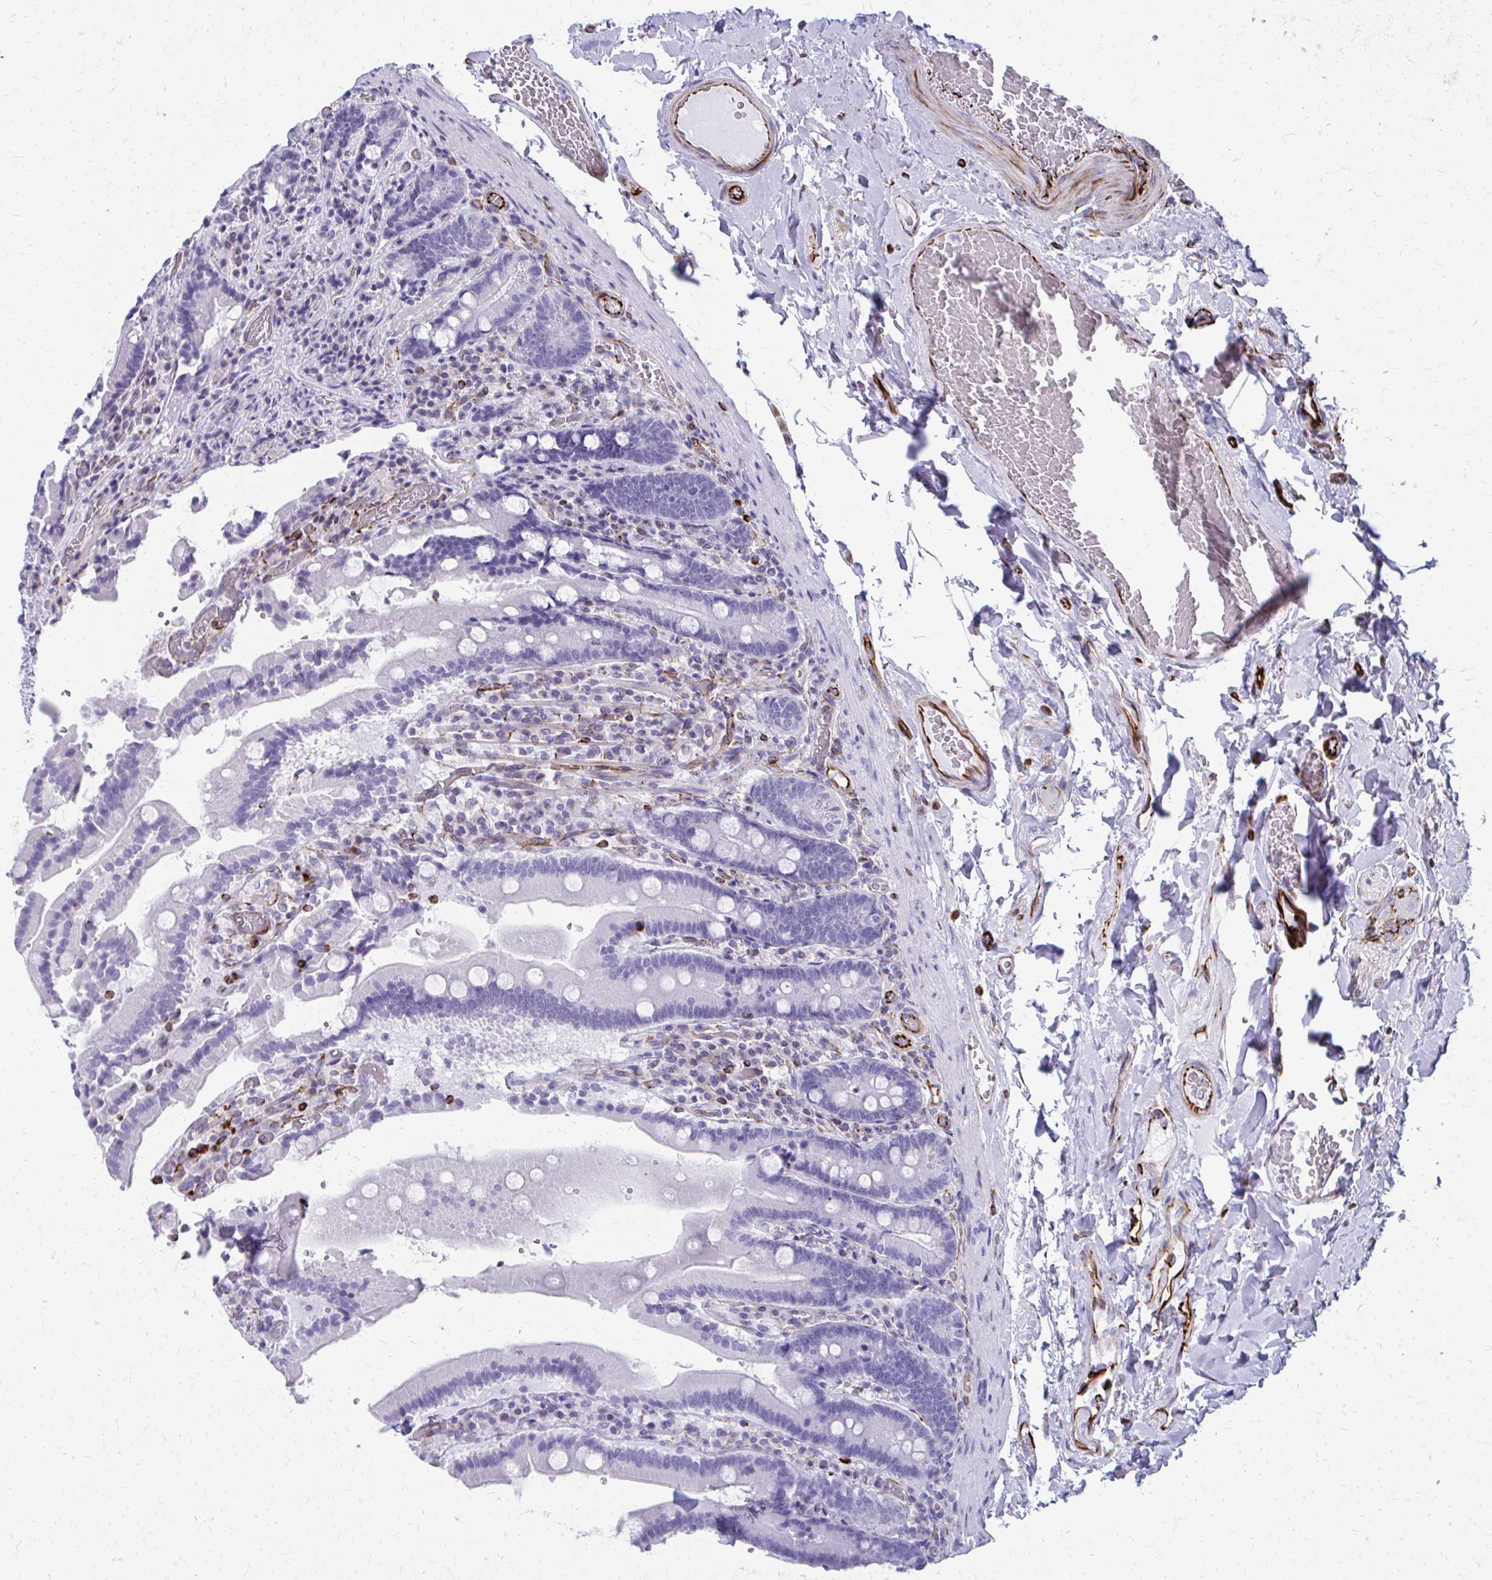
{"staining": {"intensity": "negative", "quantity": "none", "location": "none"}, "tissue": "duodenum", "cell_type": "Glandular cells", "image_type": "normal", "snomed": [{"axis": "morphology", "description": "Normal tissue, NOS"}, {"axis": "topography", "description": "Duodenum"}], "caption": "Immunohistochemistry (IHC) photomicrograph of benign duodenum stained for a protein (brown), which reveals no positivity in glandular cells.", "gene": "TRIM6", "patient": {"sex": "female", "age": 62}}